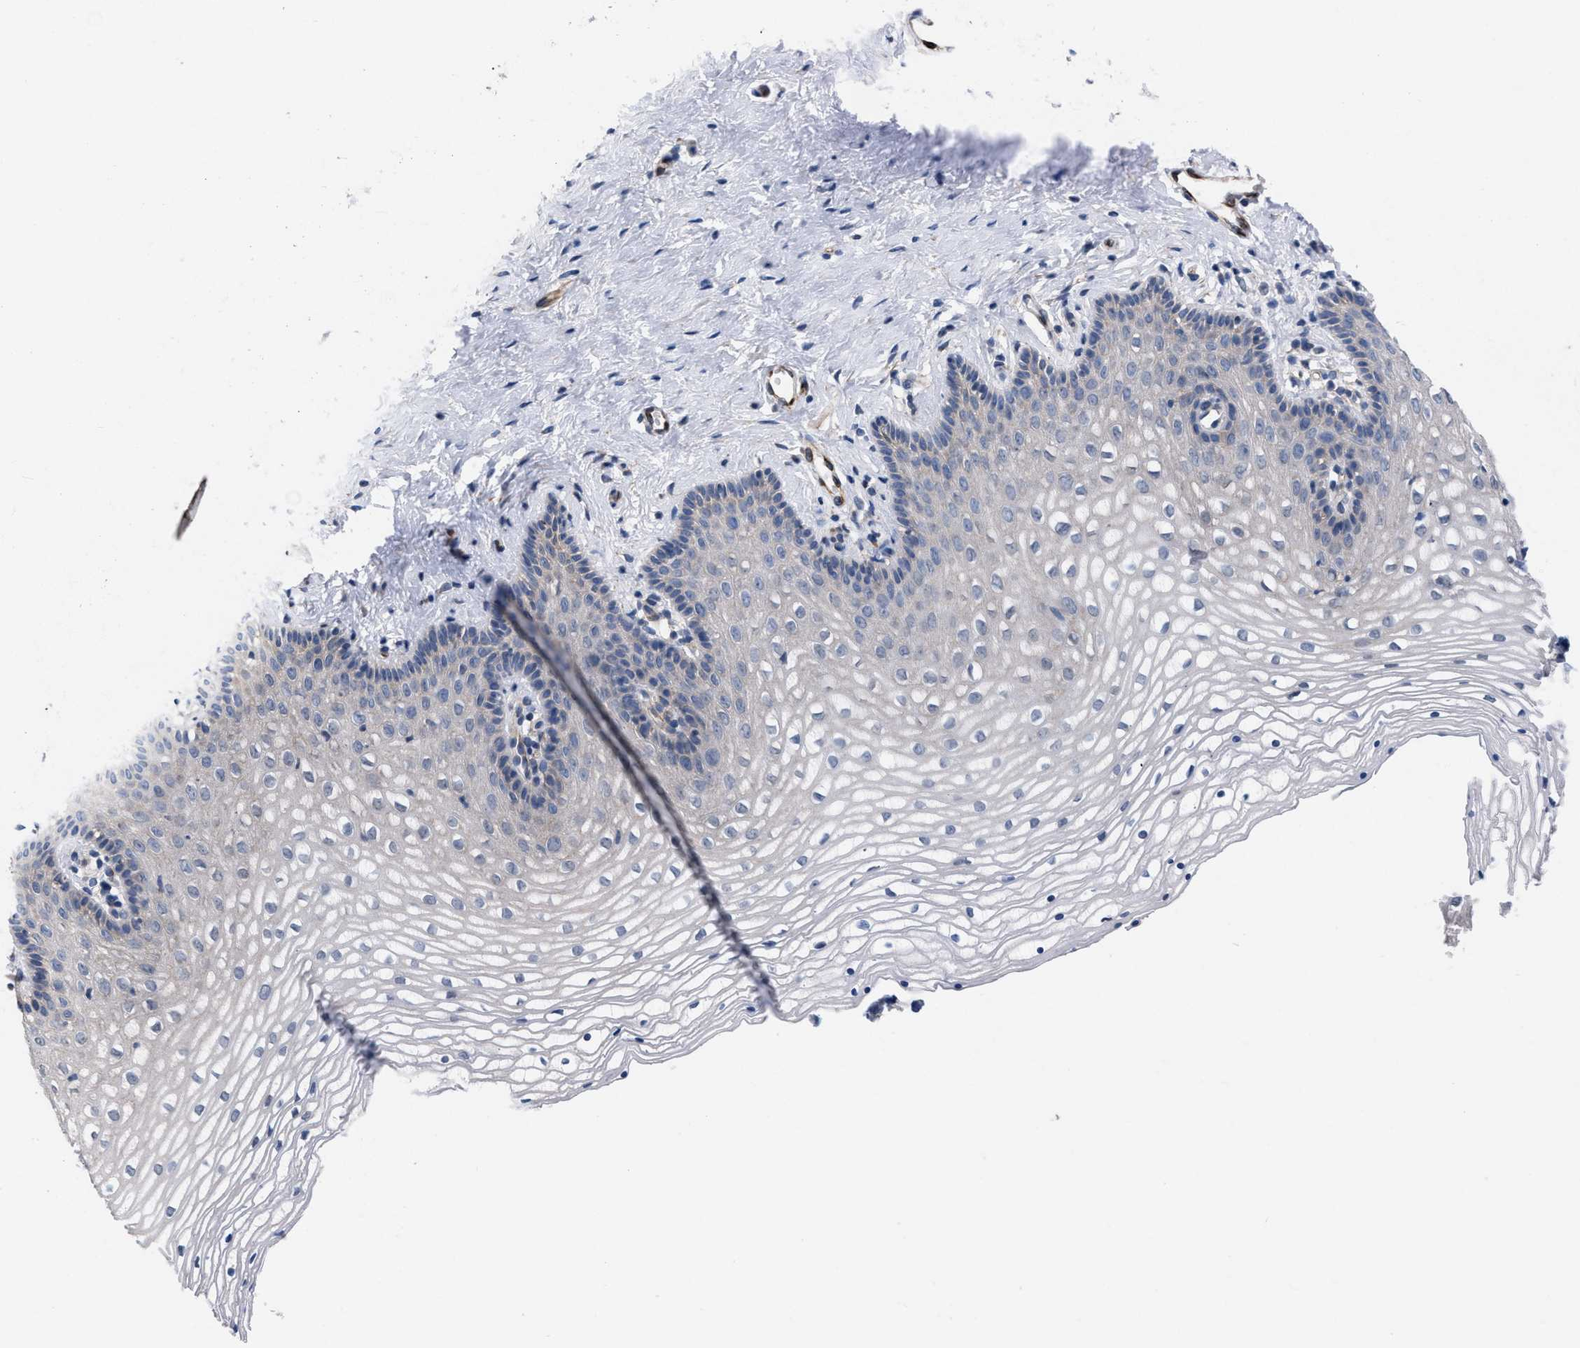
{"staining": {"intensity": "negative", "quantity": "none", "location": "none"}, "tissue": "vagina", "cell_type": "Squamous epithelial cells", "image_type": "normal", "snomed": [{"axis": "morphology", "description": "Normal tissue, NOS"}, {"axis": "topography", "description": "Vagina"}], "caption": "Squamous epithelial cells show no significant protein staining in normal vagina. The staining is performed using DAB brown chromogen with nuclei counter-stained in using hematoxylin.", "gene": "TMEM131", "patient": {"sex": "female", "age": 32}}